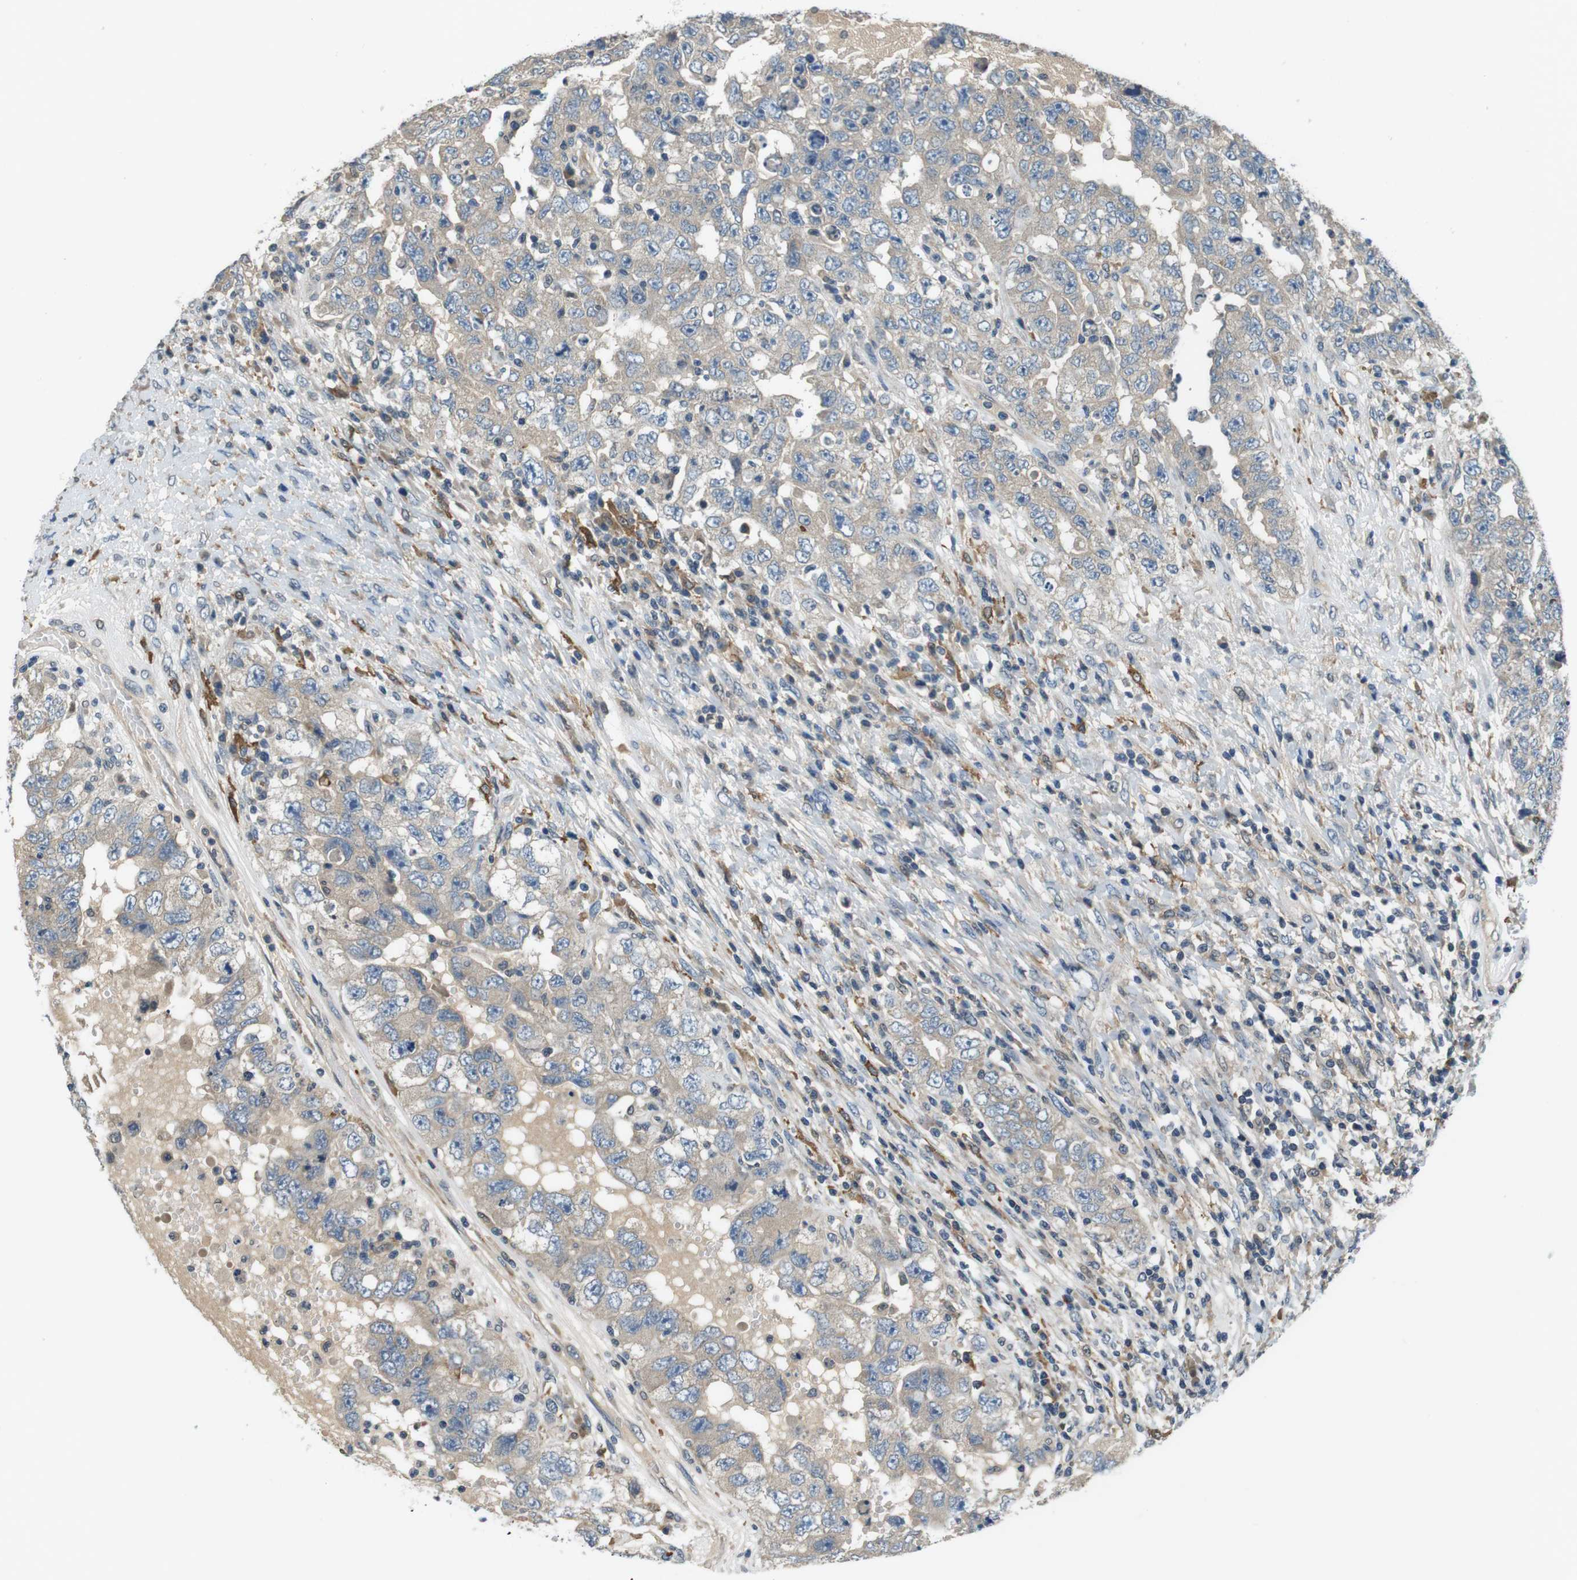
{"staining": {"intensity": "weak", "quantity": ">75%", "location": "cytoplasmic/membranous"}, "tissue": "testis cancer", "cell_type": "Tumor cells", "image_type": "cancer", "snomed": [{"axis": "morphology", "description": "Carcinoma, Embryonal, NOS"}, {"axis": "topography", "description": "Testis"}], "caption": "This is a histology image of IHC staining of testis cancer, which shows weak positivity in the cytoplasmic/membranous of tumor cells.", "gene": "CD163L1", "patient": {"sex": "male", "age": 26}}